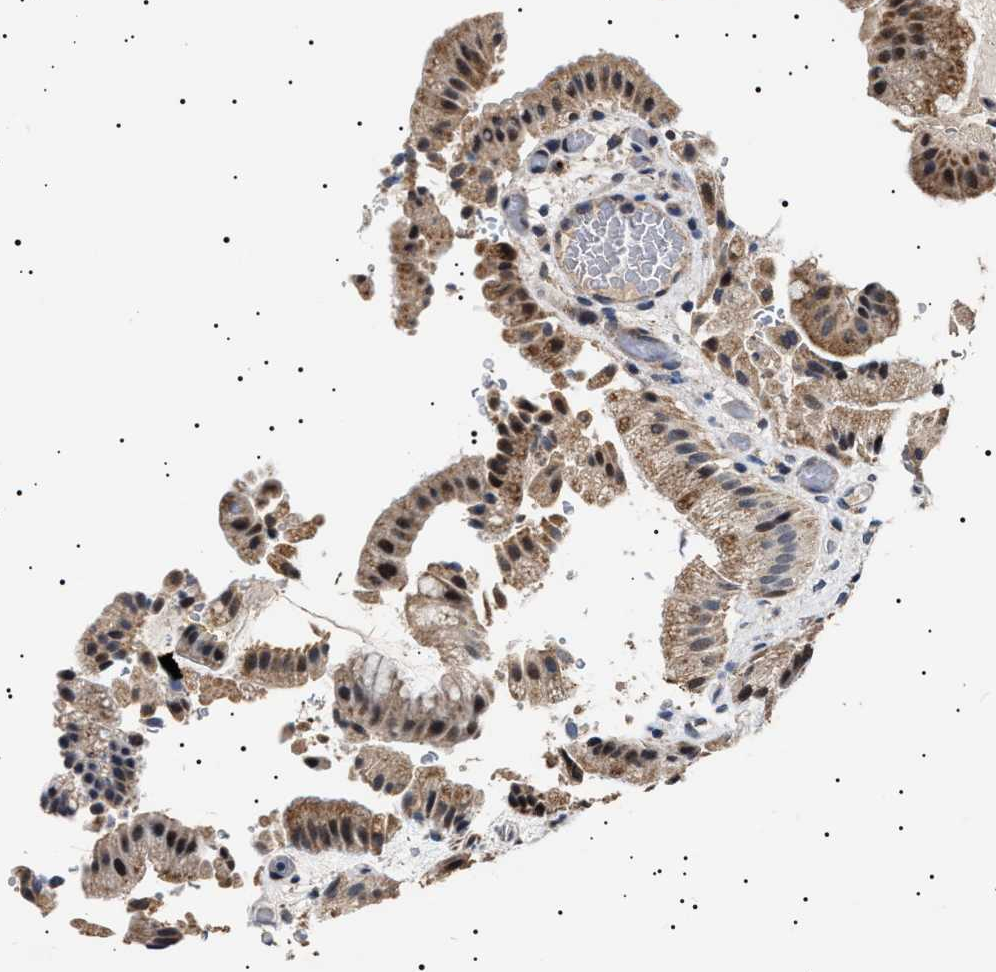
{"staining": {"intensity": "moderate", "quantity": ">75%", "location": "cytoplasmic/membranous"}, "tissue": "gallbladder", "cell_type": "Glandular cells", "image_type": "normal", "snomed": [{"axis": "morphology", "description": "Normal tissue, NOS"}, {"axis": "topography", "description": "Gallbladder"}], "caption": "Immunohistochemical staining of benign gallbladder reveals moderate cytoplasmic/membranous protein positivity in about >75% of glandular cells. The staining was performed using DAB (3,3'-diaminobenzidine), with brown indicating positive protein expression. Nuclei are stained blue with hematoxylin.", "gene": "RAB34", "patient": {"sex": "male", "age": 49}}